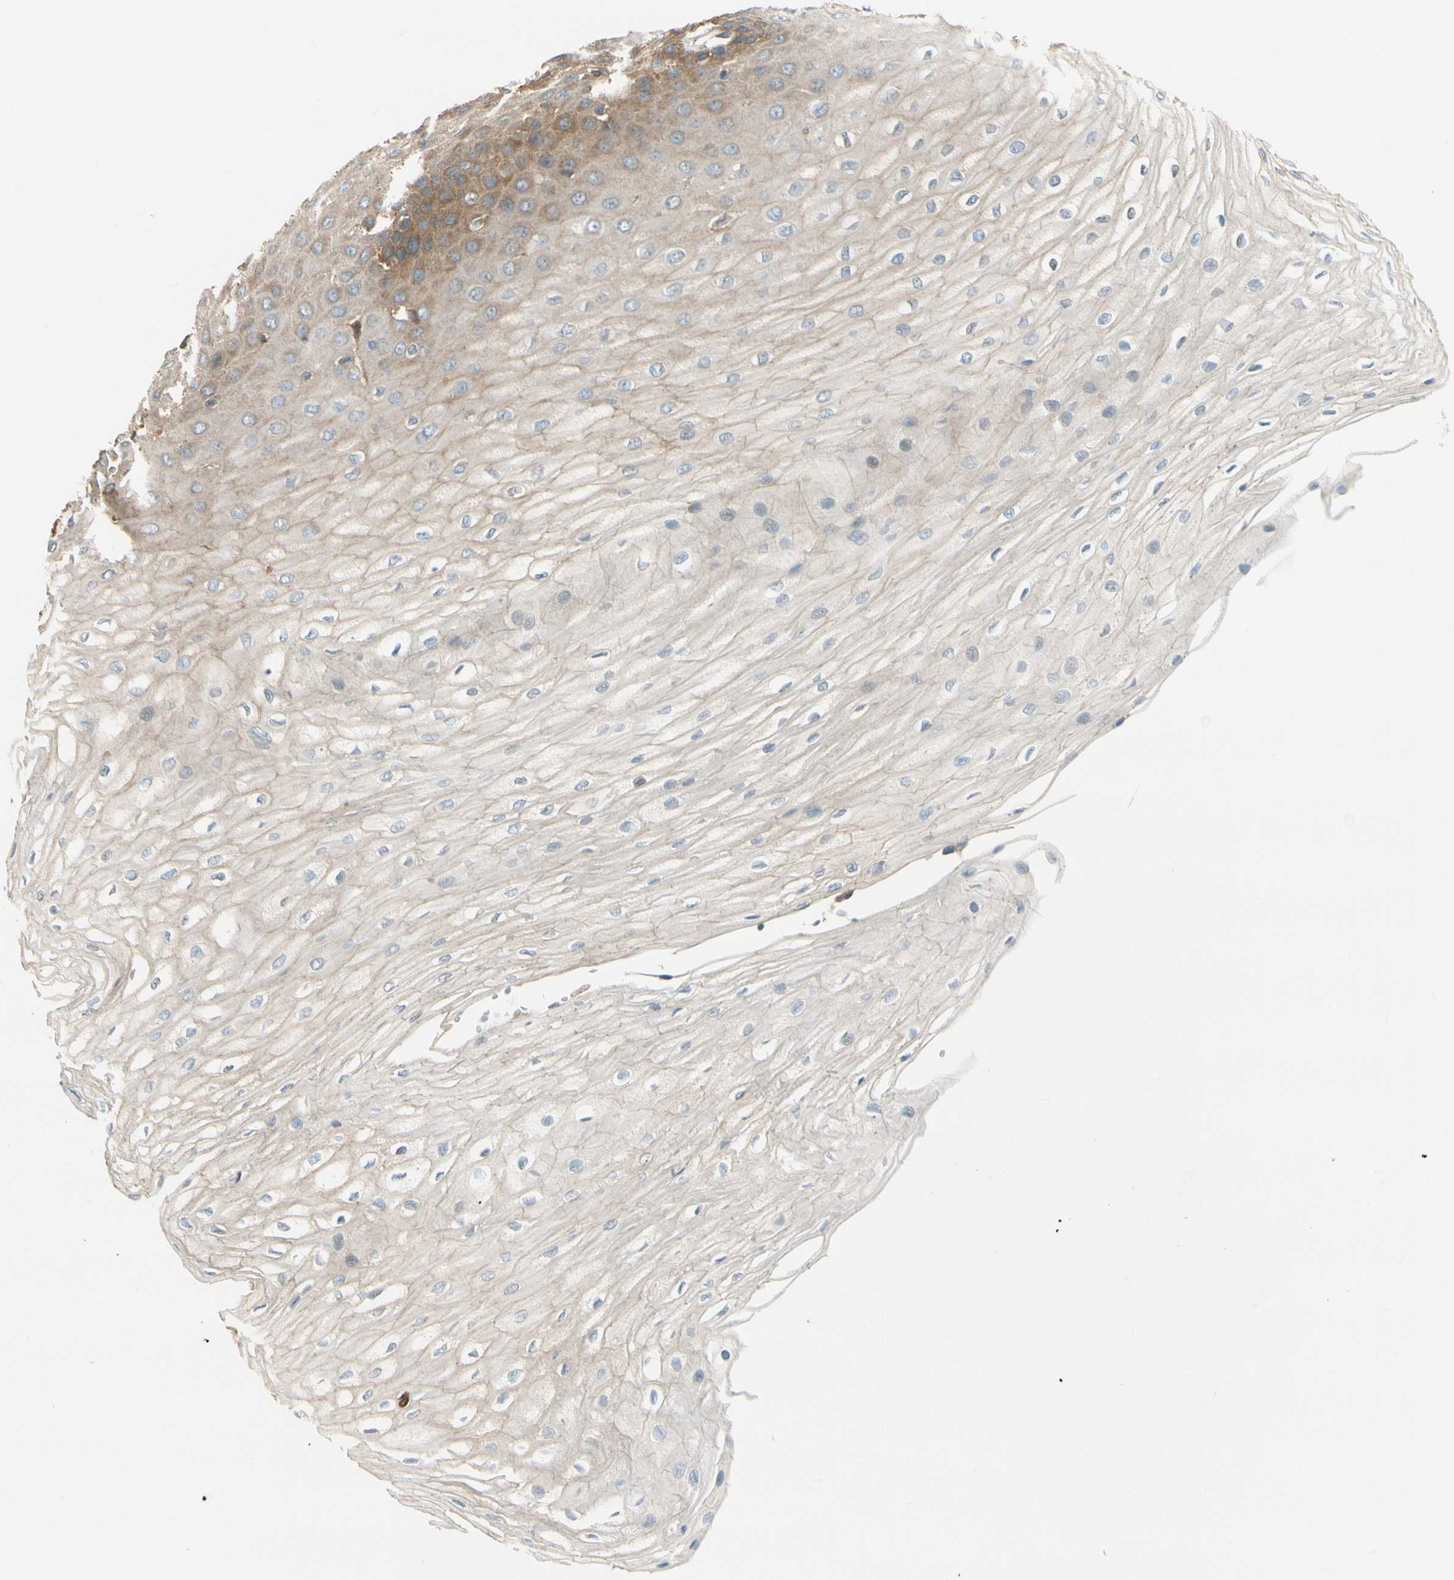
{"staining": {"intensity": "moderate", "quantity": "25%-75%", "location": "cytoplasmic/membranous"}, "tissue": "esophagus", "cell_type": "Squamous epithelial cells", "image_type": "normal", "snomed": [{"axis": "morphology", "description": "Normal tissue, NOS"}, {"axis": "morphology", "description": "Squamous cell carcinoma, NOS"}, {"axis": "topography", "description": "Esophagus"}], "caption": "DAB immunohistochemical staining of normal human esophagus displays moderate cytoplasmic/membranous protein expression in about 25%-75% of squamous epithelial cells. Immunohistochemistry (ihc) stains the protein of interest in brown and the nuclei are stained blue.", "gene": "PARP14", "patient": {"sex": "male", "age": 65}}